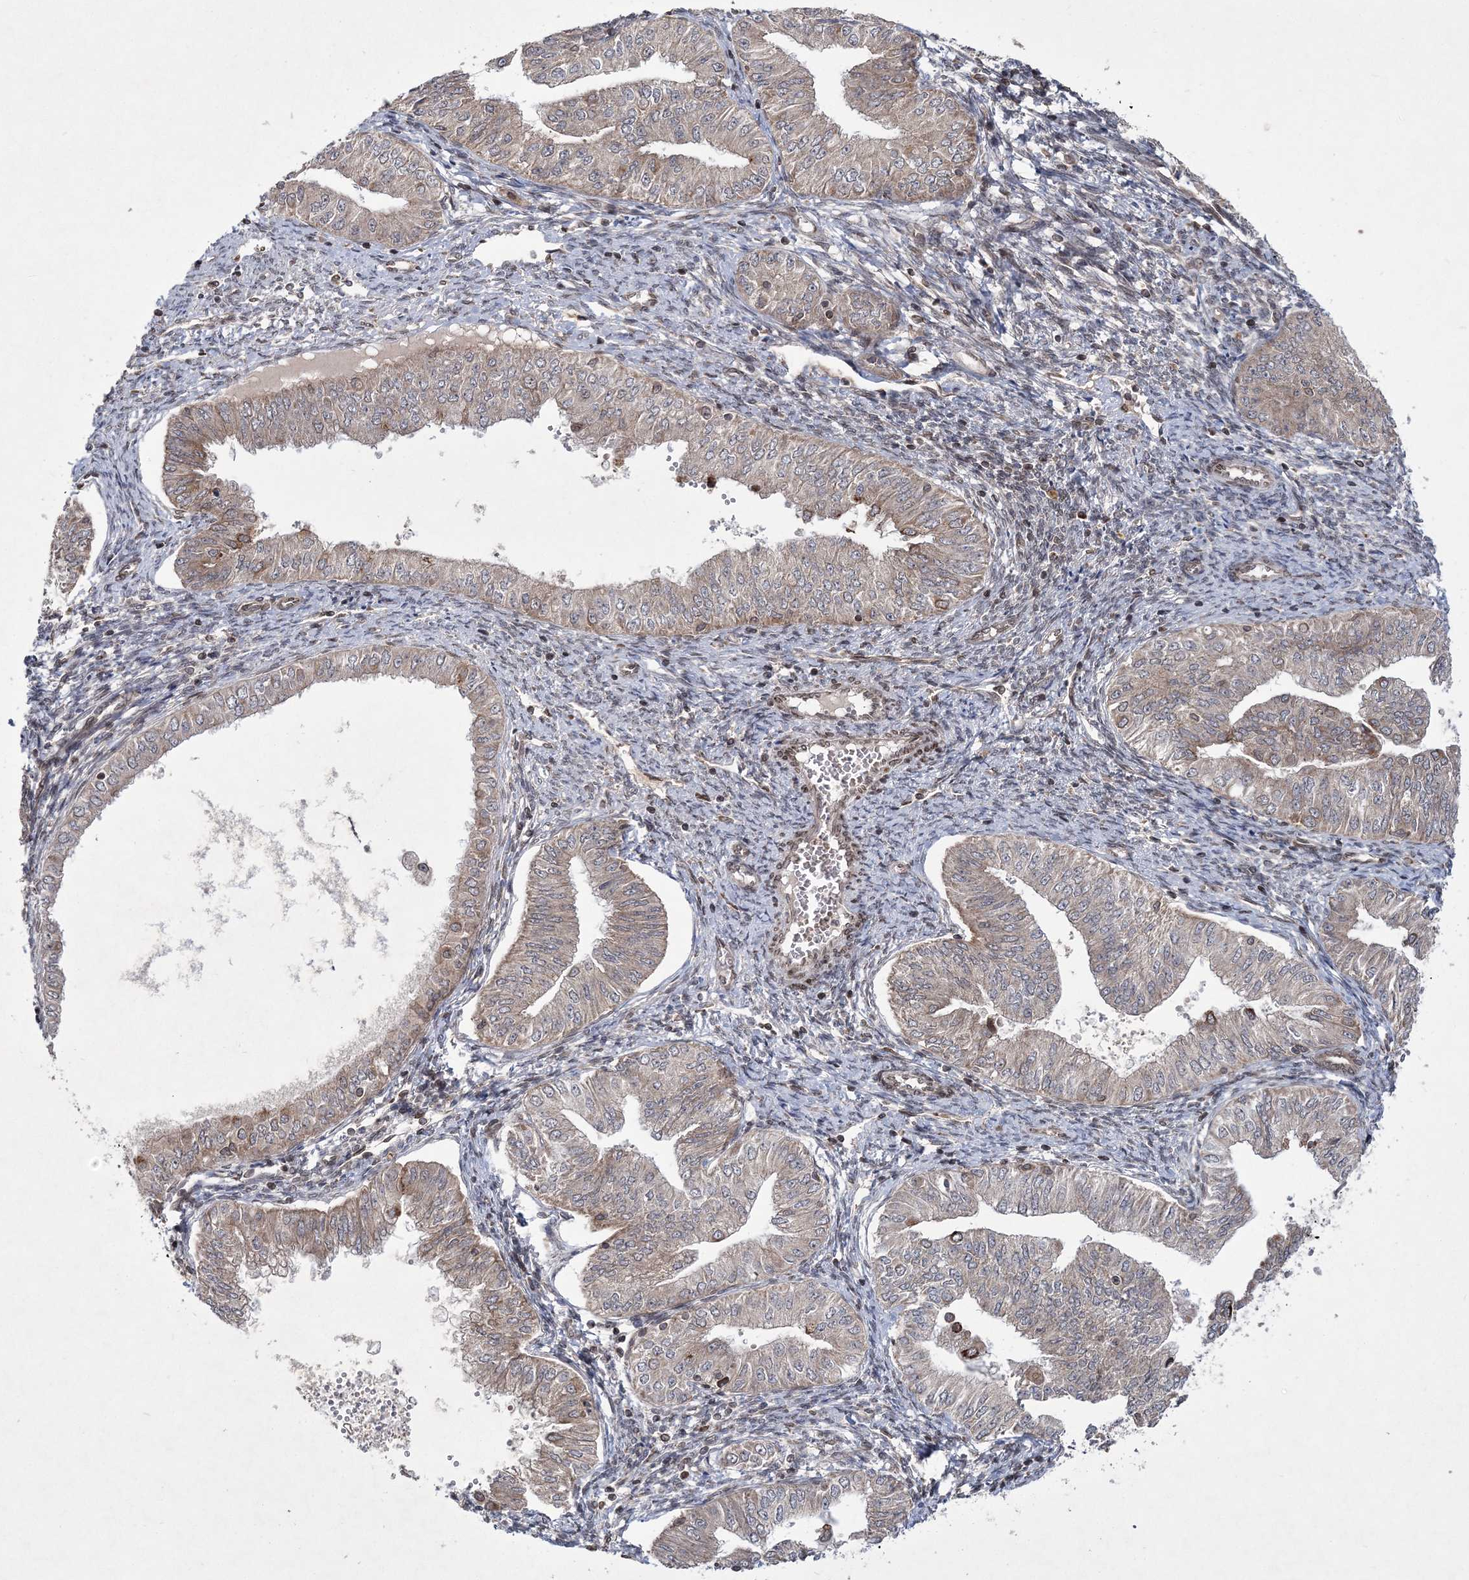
{"staining": {"intensity": "negative", "quantity": "none", "location": "none"}, "tissue": "endometrial cancer", "cell_type": "Tumor cells", "image_type": "cancer", "snomed": [{"axis": "morphology", "description": "Normal tissue, NOS"}, {"axis": "morphology", "description": "Adenocarcinoma, NOS"}, {"axis": "topography", "description": "Endometrium"}], "caption": "Histopathology image shows no protein expression in tumor cells of endometrial cancer (adenocarcinoma) tissue.", "gene": "DNAJC27", "patient": {"sex": "female", "age": 53}}